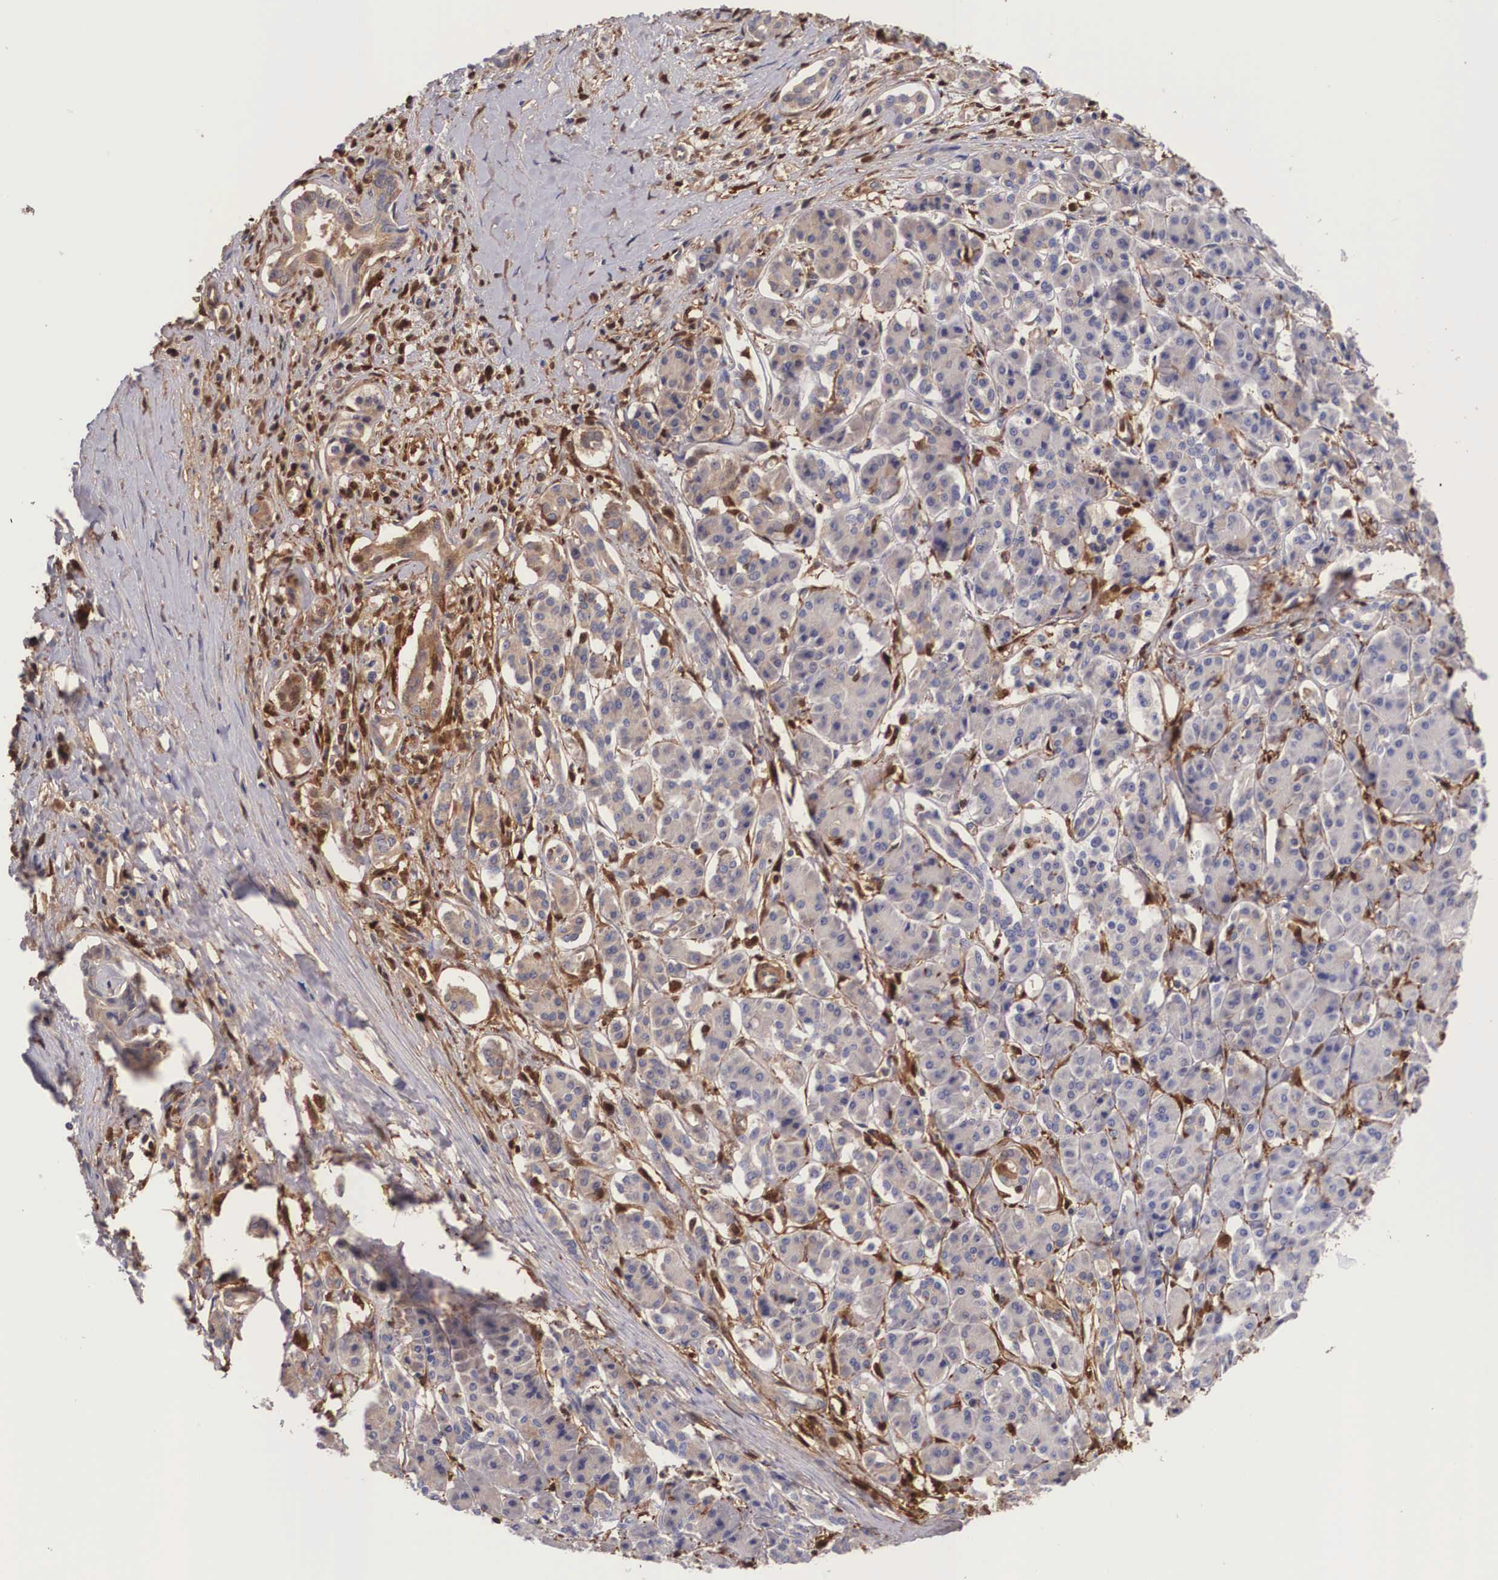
{"staining": {"intensity": "weak", "quantity": "25%-75%", "location": "cytoplasmic/membranous"}, "tissue": "pancreatic cancer", "cell_type": "Tumor cells", "image_type": "cancer", "snomed": [{"axis": "morphology", "description": "Adenocarcinoma, NOS"}, {"axis": "topography", "description": "Pancreas"}], "caption": "Pancreatic cancer (adenocarcinoma) tissue shows weak cytoplasmic/membranous positivity in about 25%-75% of tumor cells", "gene": "LGALS1", "patient": {"sex": "male", "age": 59}}